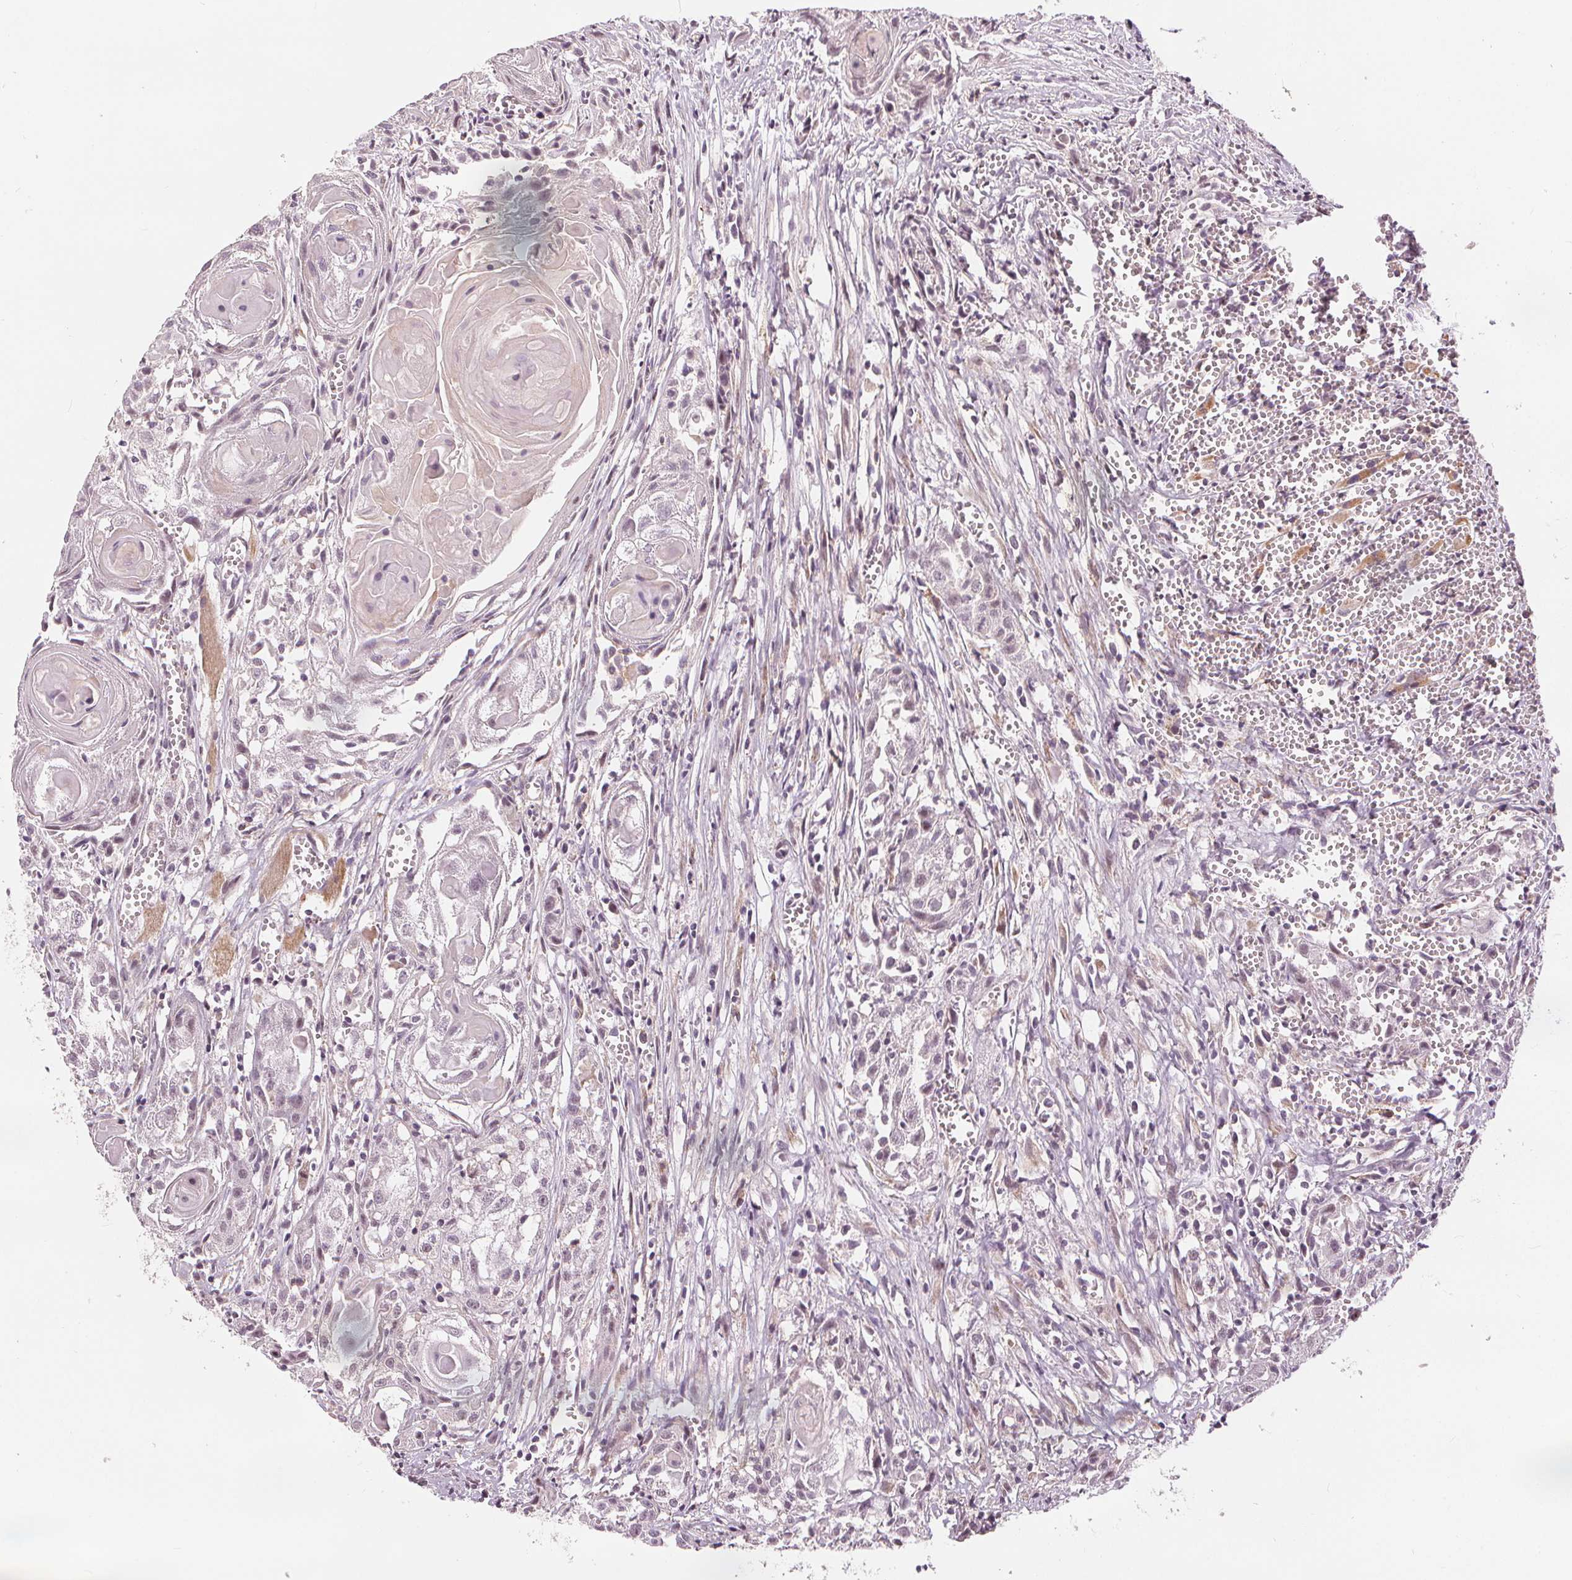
{"staining": {"intensity": "negative", "quantity": "none", "location": "none"}, "tissue": "head and neck cancer", "cell_type": "Tumor cells", "image_type": "cancer", "snomed": [{"axis": "morphology", "description": "Squamous cell carcinoma, NOS"}, {"axis": "topography", "description": "Head-Neck"}], "caption": "High power microscopy photomicrograph of an IHC histopathology image of squamous cell carcinoma (head and neck), revealing no significant staining in tumor cells.", "gene": "SLC34A1", "patient": {"sex": "female", "age": 80}}